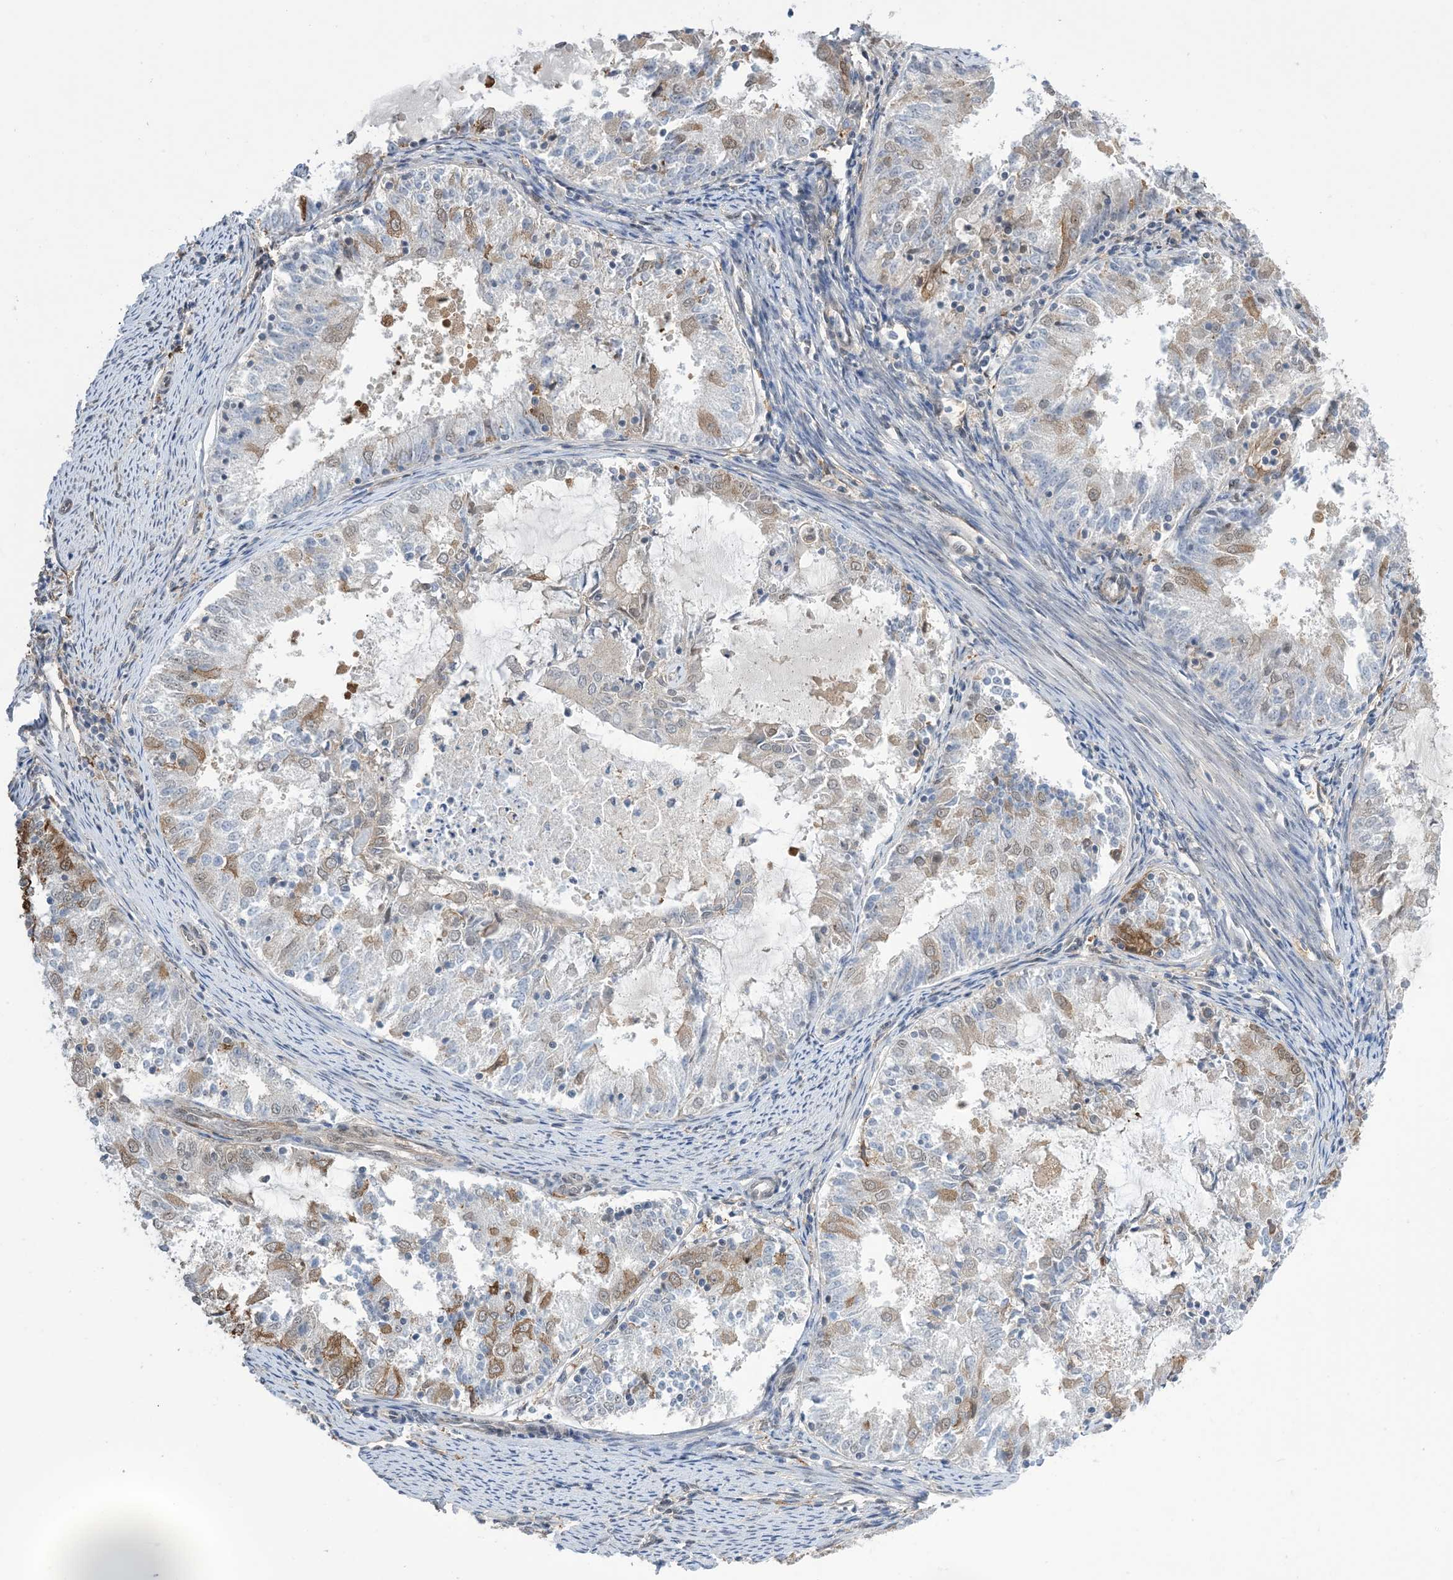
{"staining": {"intensity": "moderate", "quantity": "<25%", "location": "cytoplasmic/membranous,nuclear"}, "tissue": "endometrial cancer", "cell_type": "Tumor cells", "image_type": "cancer", "snomed": [{"axis": "morphology", "description": "Adenocarcinoma, NOS"}, {"axis": "topography", "description": "Endometrium"}], "caption": "Endometrial adenocarcinoma stained for a protein demonstrates moderate cytoplasmic/membranous and nuclear positivity in tumor cells.", "gene": "ZNF8", "patient": {"sex": "female", "age": 57}}